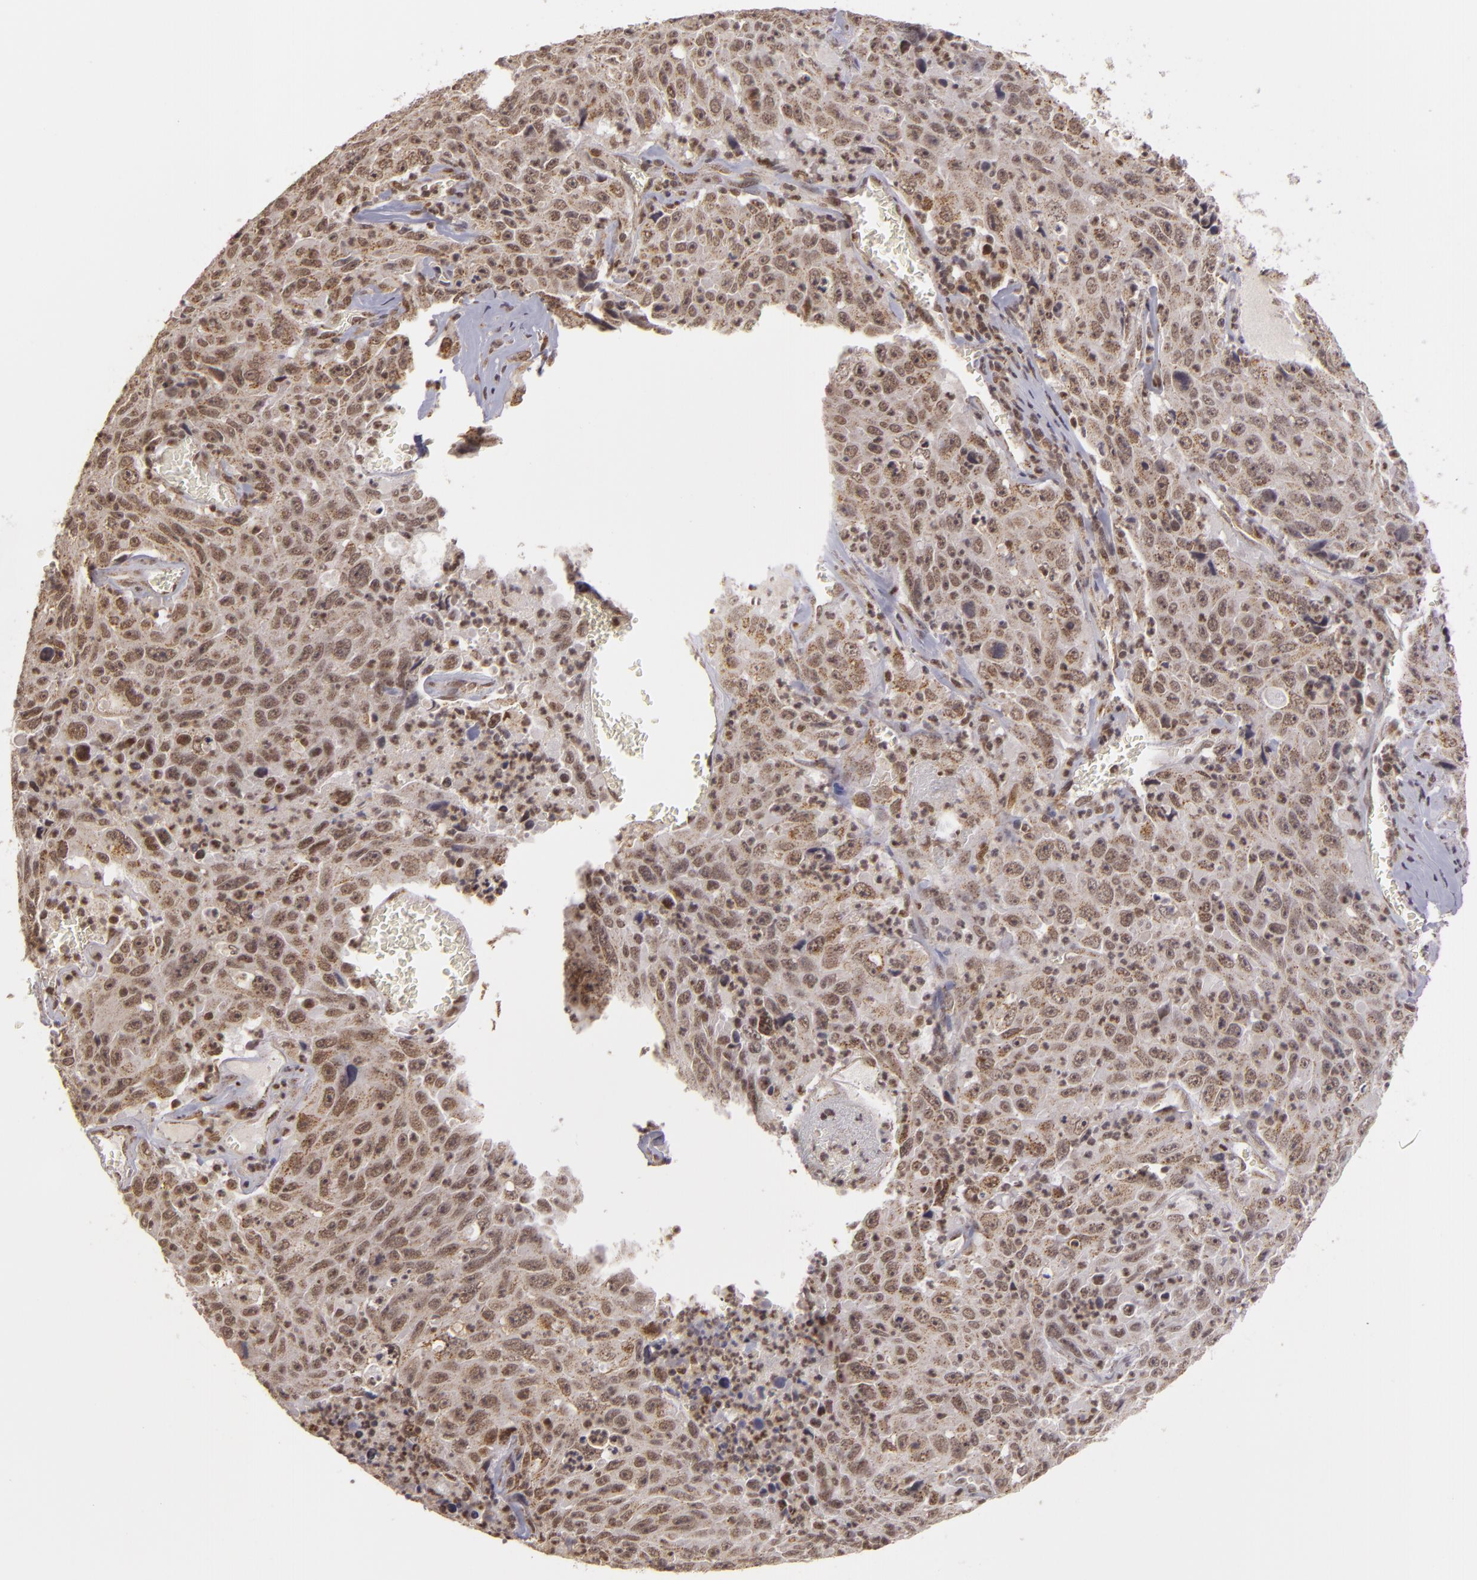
{"staining": {"intensity": "moderate", "quantity": ">75%", "location": "nuclear"}, "tissue": "lung cancer", "cell_type": "Tumor cells", "image_type": "cancer", "snomed": [{"axis": "morphology", "description": "Squamous cell carcinoma, NOS"}, {"axis": "topography", "description": "Lung"}], "caption": "Squamous cell carcinoma (lung) stained for a protein reveals moderate nuclear positivity in tumor cells. The staining was performed using DAB (3,3'-diaminobenzidine), with brown indicating positive protein expression. Nuclei are stained blue with hematoxylin.", "gene": "MXD1", "patient": {"sex": "male", "age": 64}}